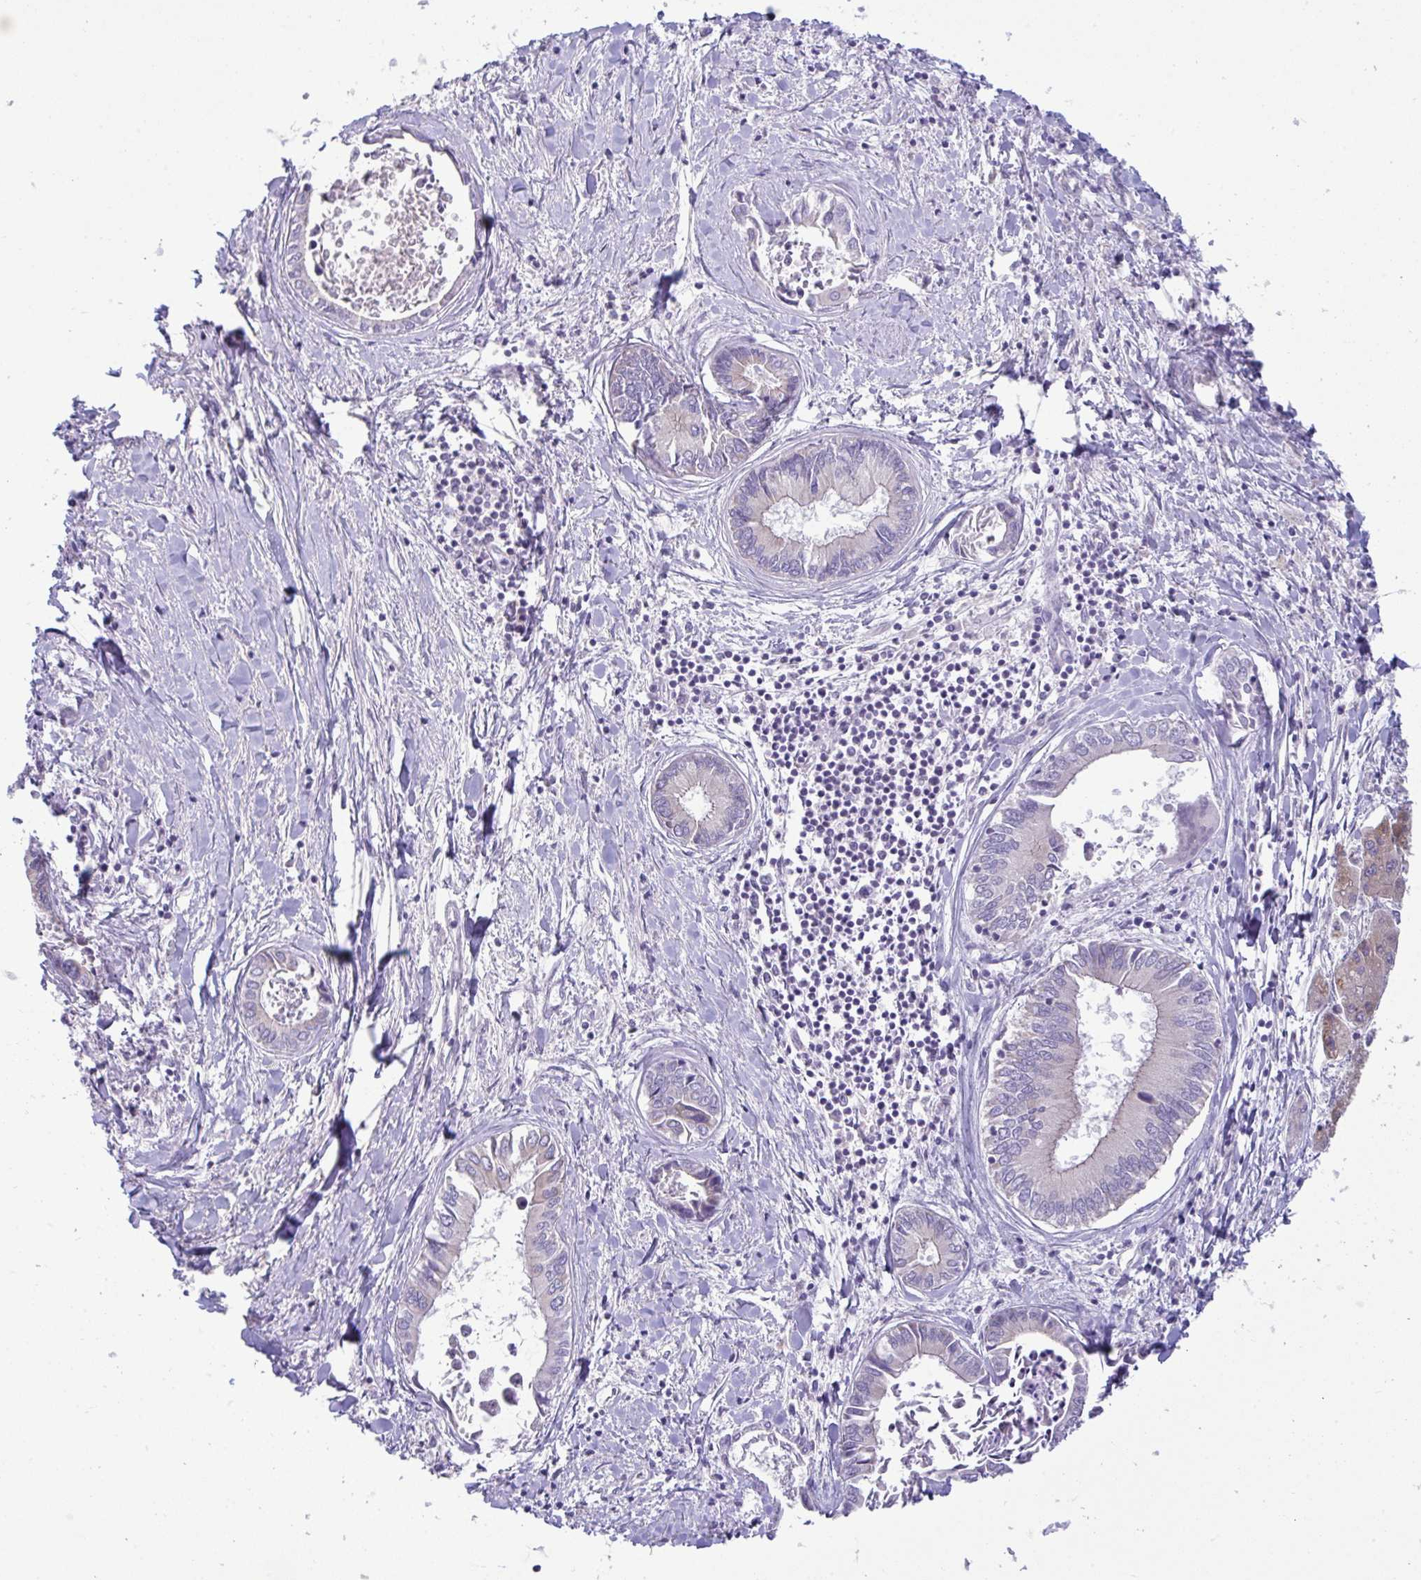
{"staining": {"intensity": "negative", "quantity": "none", "location": "none"}, "tissue": "liver cancer", "cell_type": "Tumor cells", "image_type": "cancer", "snomed": [{"axis": "morphology", "description": "Cholangiocarcinoma"}, {"axis": "topography", "description": "Liver"}], "caption": "This is a photomicrograph of IHC staining of cholangiocarcinoma (liver), which shows no positivity in tumor cells.", "gene": "PLA2G12B", "patient": {"sex": "male", "age": 66}}